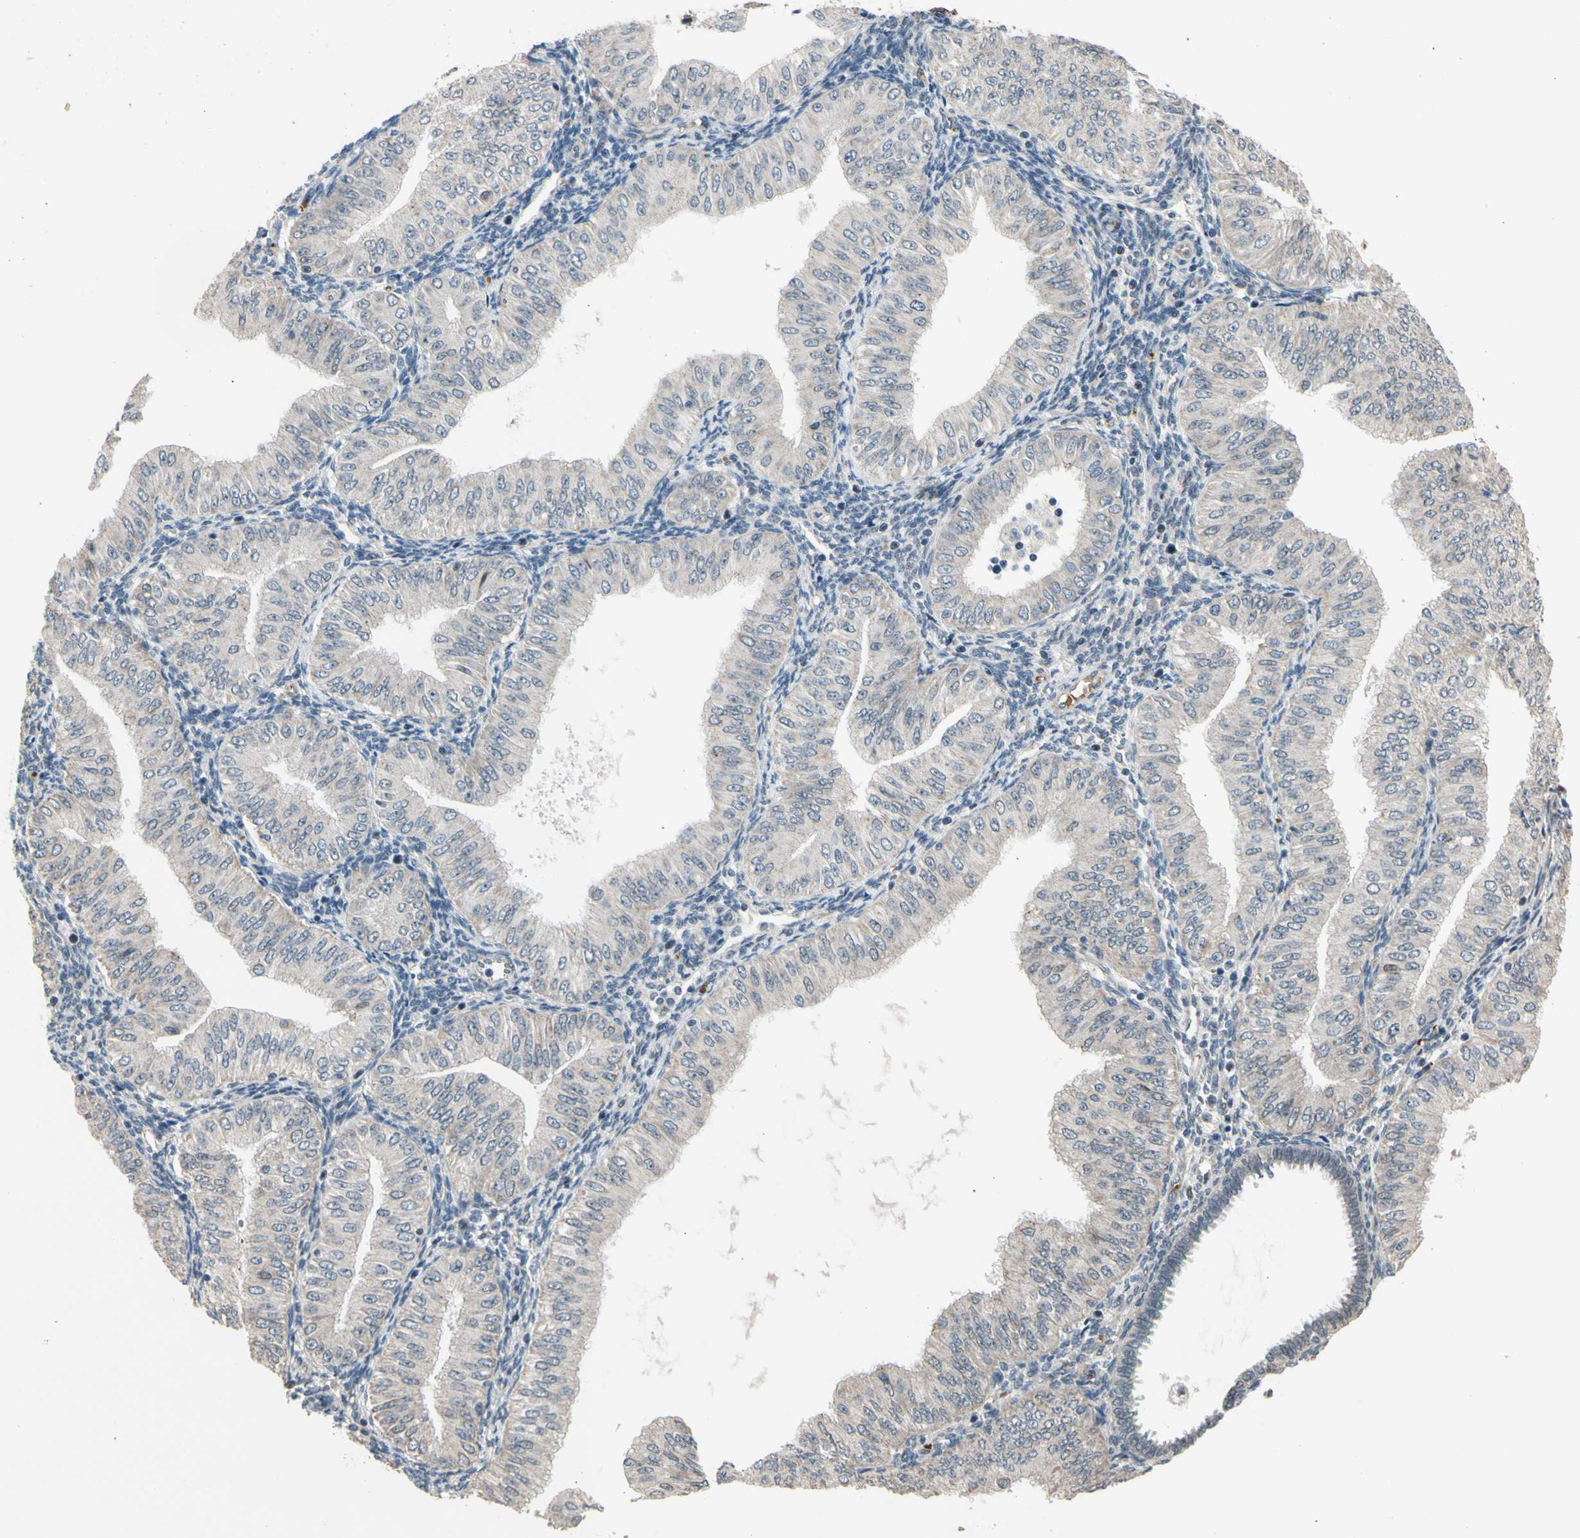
{"staining": {"intensity": "moderate", "quantity": "<25%", "location": "cytoplasmic/membranous,nuclear"}, "tissue": "endometrial cancer", "cell_type": "Tumor cells", "image_type": "cancer", "snomed": [{"axis": "morphology", "description": "Normal tissue, NOS"}, {"axis": "morphology", "description": "Adenocarcinoma, NOS"}, {"axis": "topography", "description": "Endometrium"}], "caption": "Endometrial cancer tissue shows moderate cytoplasmic/membranous and nuclear staining in about <25% of tumor cells The staining was performed using DAB to visualize the protein expression in brown, while the nuclei were stained in blue with hematoxylin (Magnification: 20x).", "gene": "ZNF184", "patient": {"sex": "female", "age": 53}}